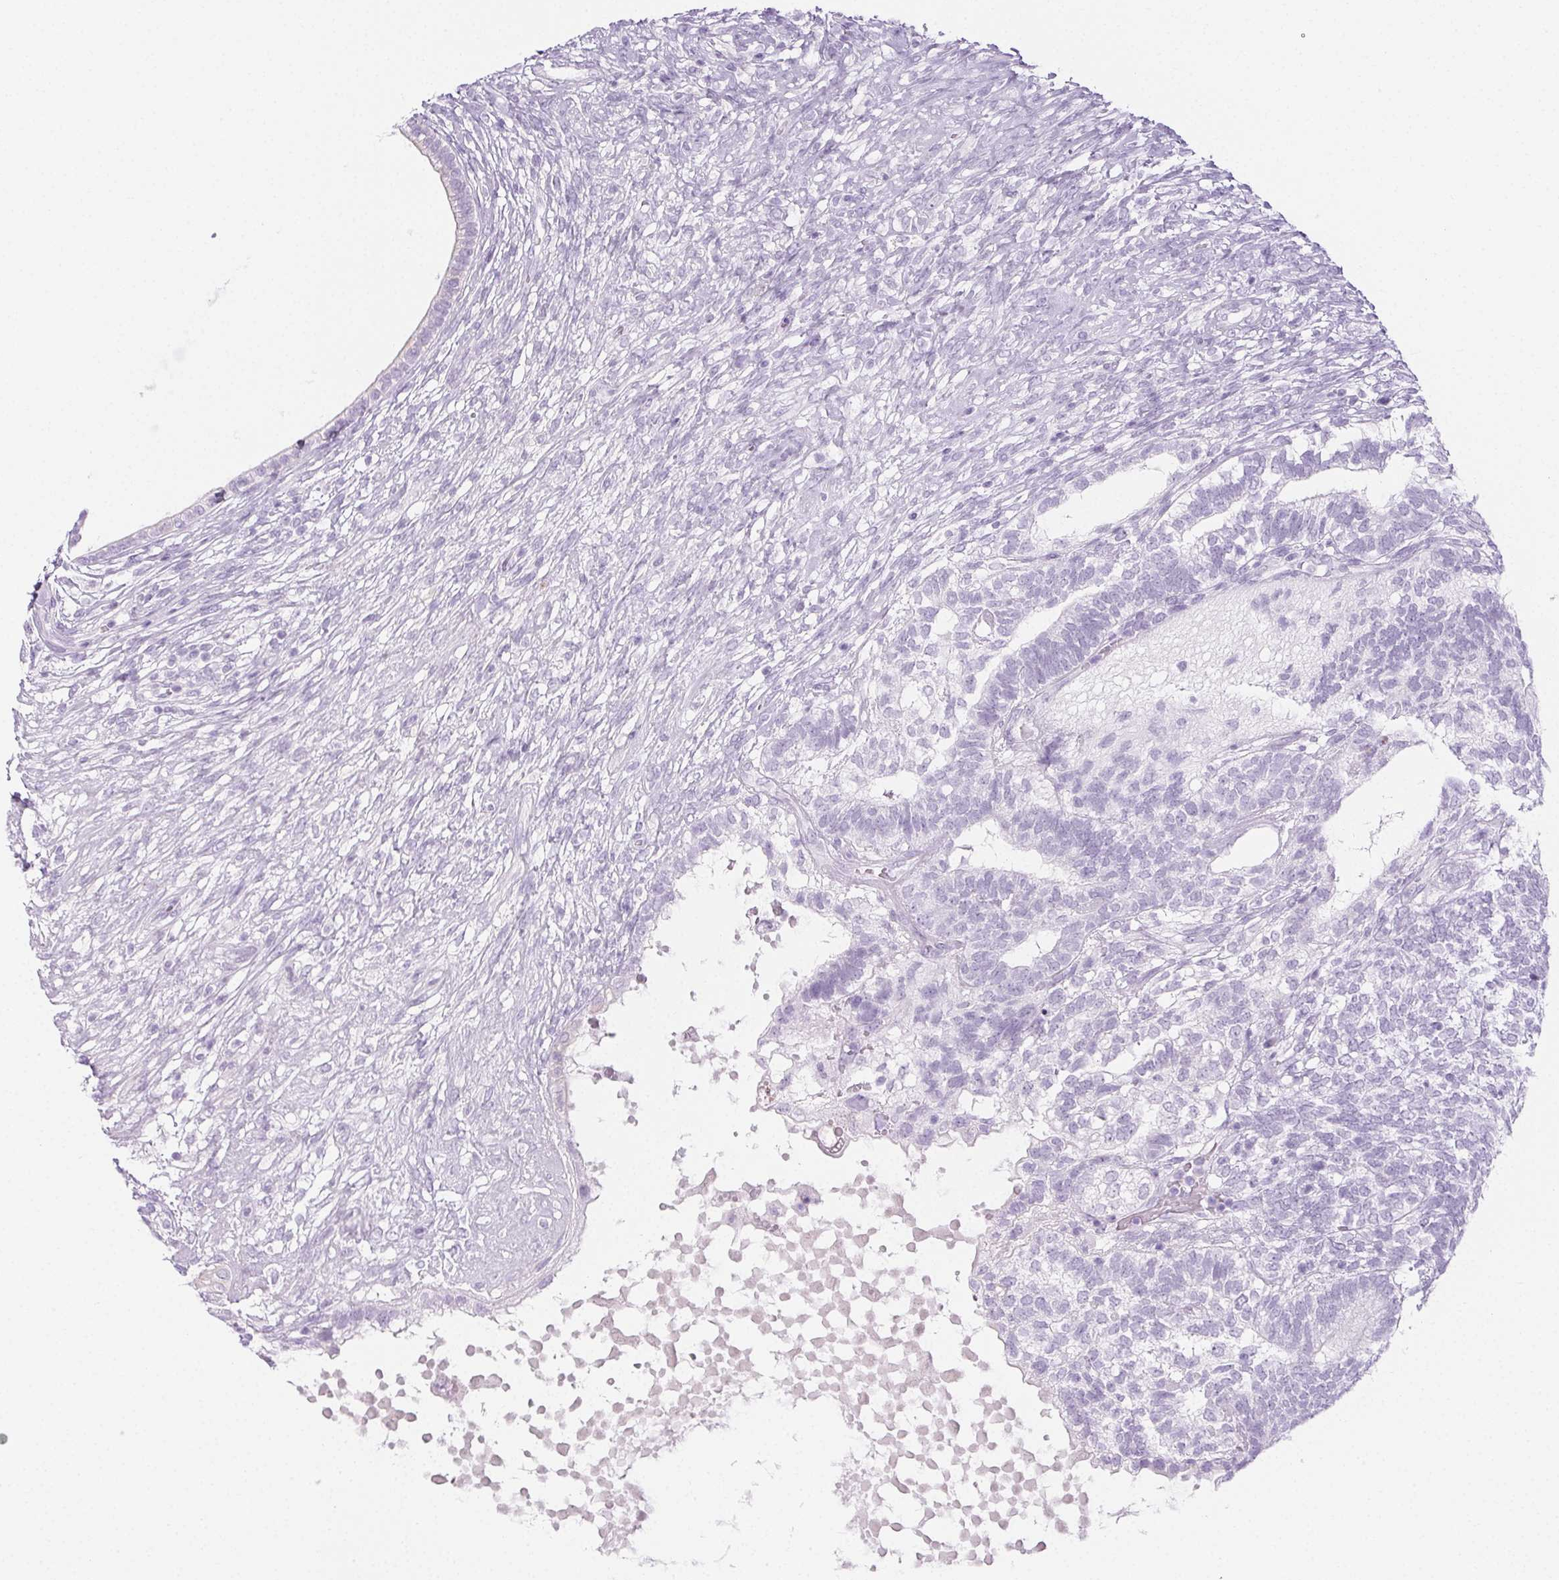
{"staining": {"intensity": "negative", "quantity": "none", "location": "none"}, "tissue": "testis cancer", "cell_type": "Tumor cells", "image_type": "cancer", "snomed": [{"axis": "morphology", "description": "Seminoma, NOS"}, {"axis": "morphology", "description": "Carcinoma, Embryonal, NOS"}, {"axis": "topography", "description": "Testis"}], "caption": "This is a photomicrograph of immunohistochemistry (IHC) staining of testis cancer, which shows no expression in tumor cells.", "gene": "PI3", "patient": {"sex": "male", "age": 41}}